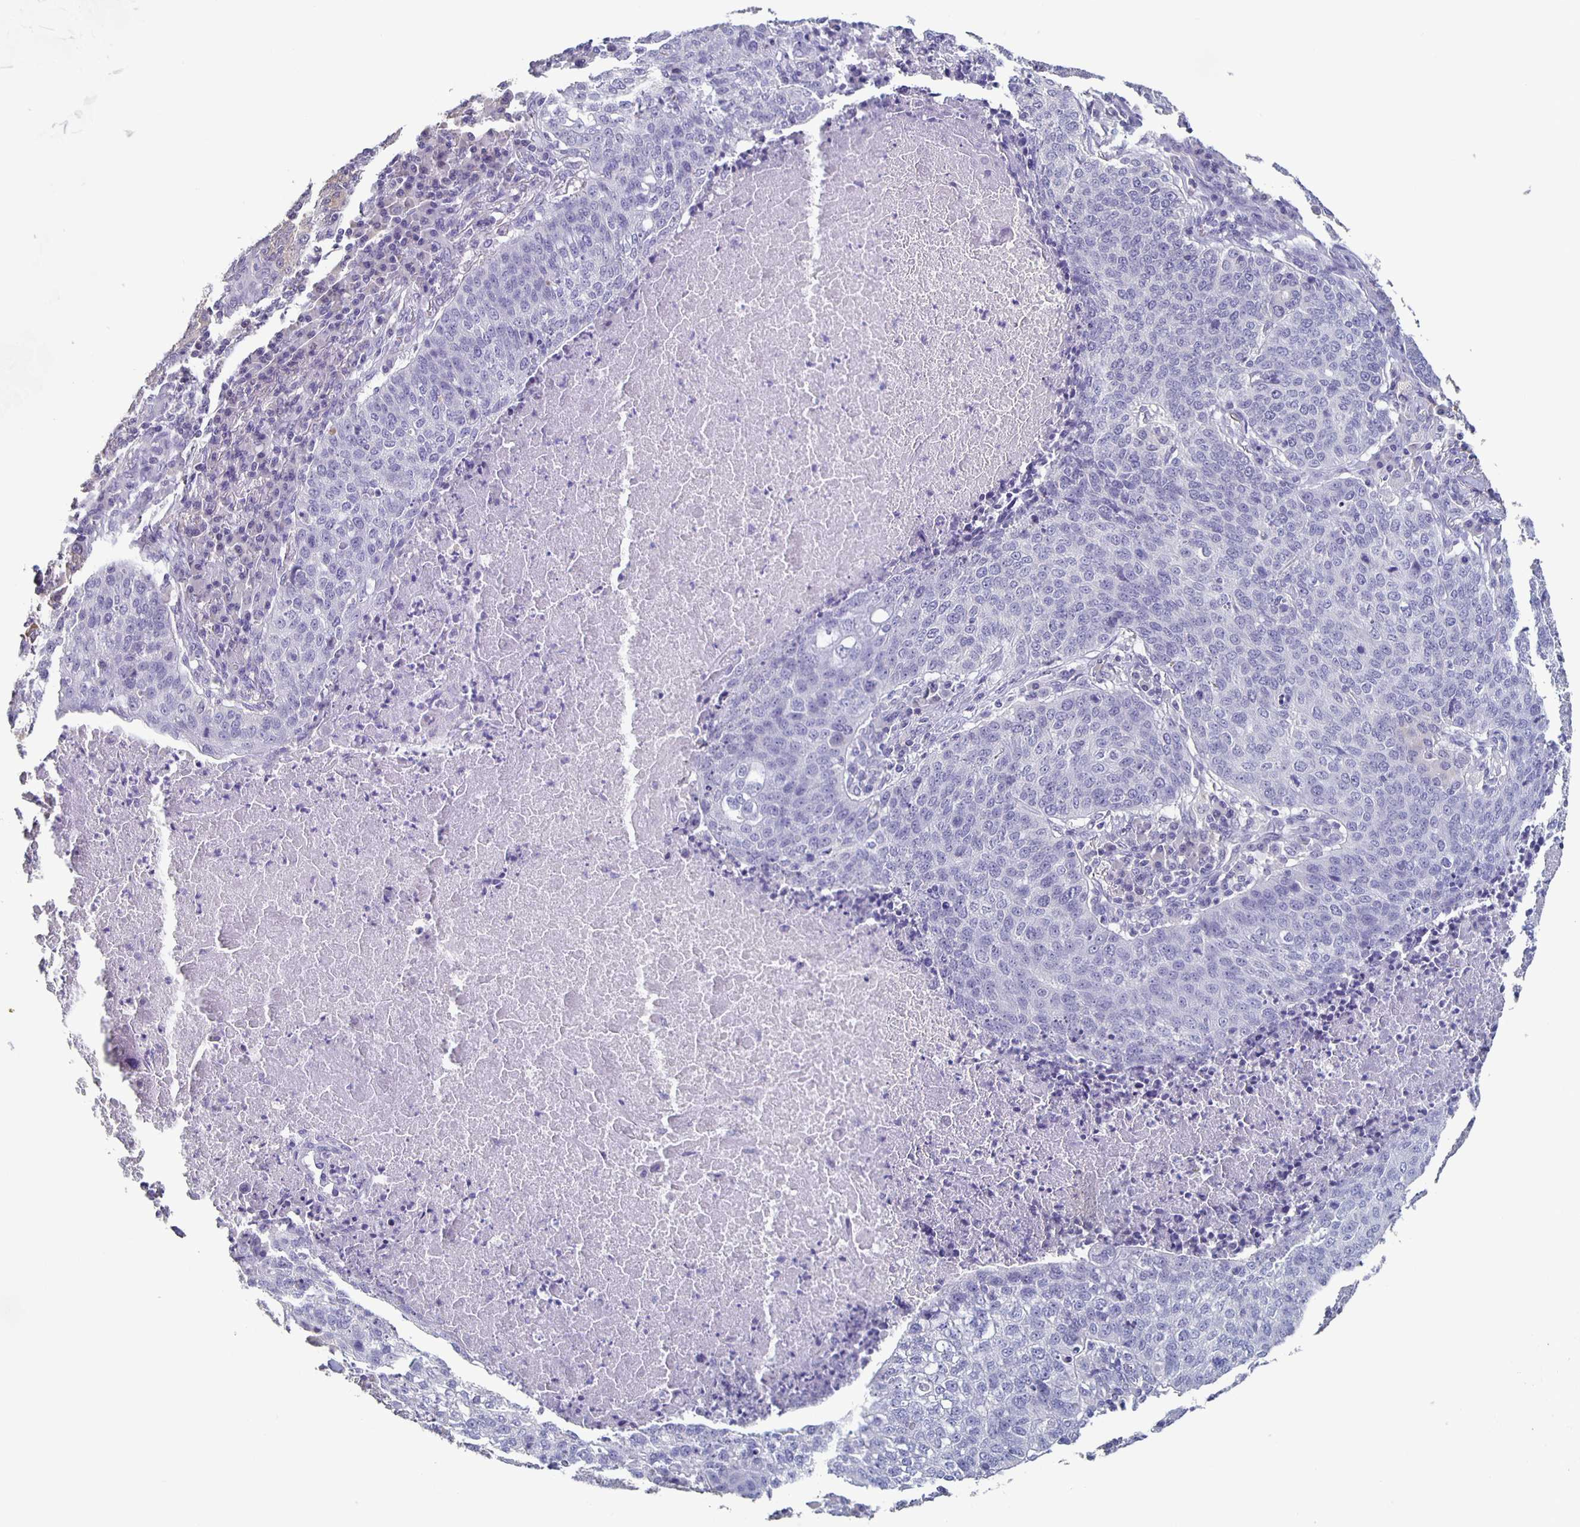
{"staining": {"intensity": "negative", "quantity": "none", "location": "none"}, "tissue": "lung cancer", "cell_type": "Tumor cells", "image_type": "cancer", "snomed": [{"axis": "morphology", "description": "Squamous cell carcinoma, NOS"}, {"axis": "topography", "description": "Lung"}], "caption": "An image of human lung squamous cell carcinoma is negative for staining in tumor cells. (DAB immunohistochemistry (IHC) visualized using brightfield microscopy, high magnification).", "gene": "CACNA2D2", "patient": {"sex": "male", "age": 63}}